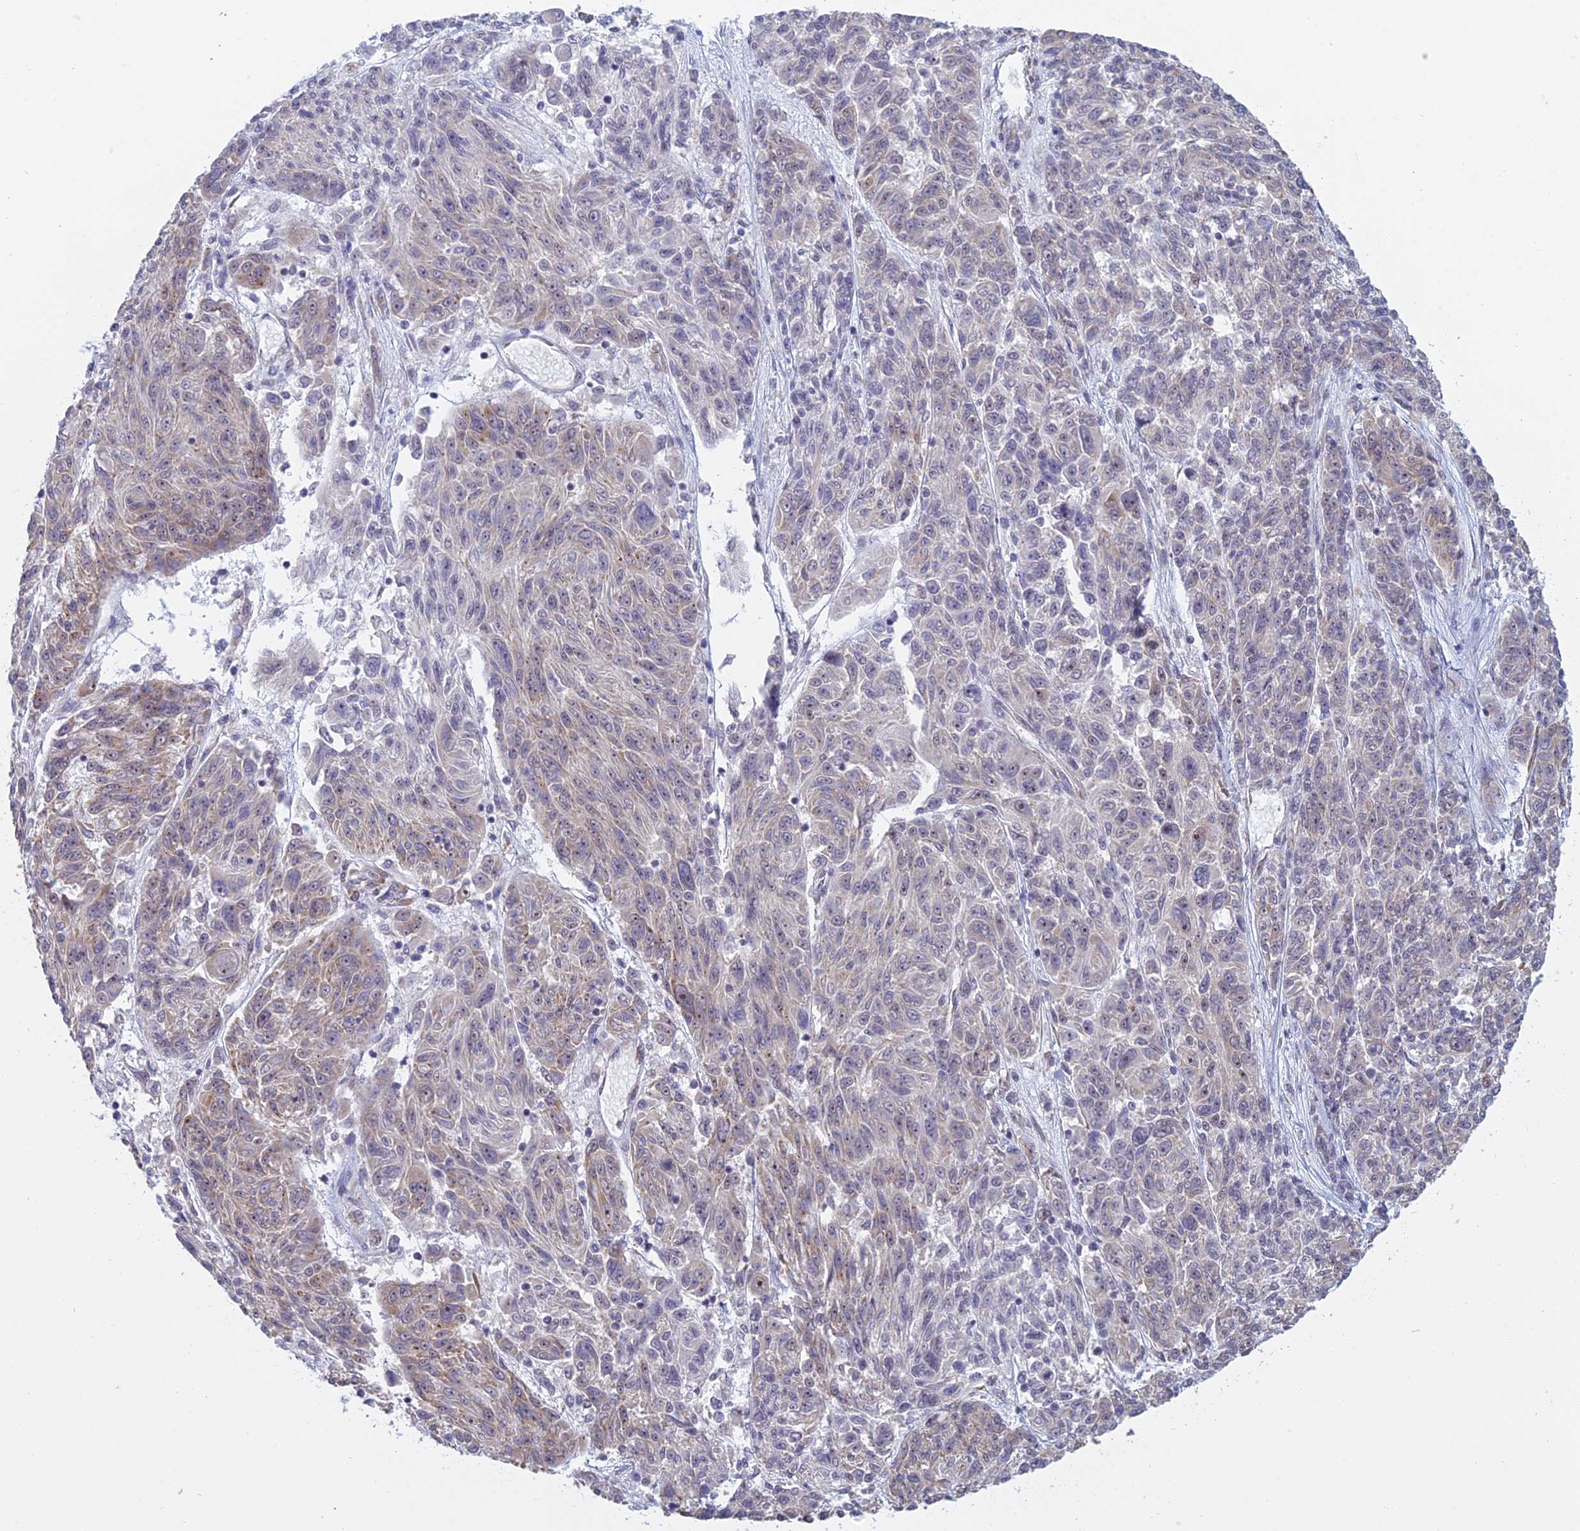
{"staining": {"intensity": "negative", "quantity": "none", "location": "none"}, "tissue": "melanoma", "cell_type": "Tumor cells", "image_type": "cancer", "snomed": [{"axis": "morphology", "description": "Malignant melanoma, NOS"}, {"axis": "topography", "description": "Skin"}], "caption": "There is no significant positivity in tumor cells of malignant melanoma. The staining was performed using DAB (3,3'-diaminobenzidine) to visualize the protein expression in brown, while the nuclei were stained in blue with hematoxylin (Magnification: 20x).", "gene": "RPS19BP1", "patient": {"sex": "male", "age": 53}}